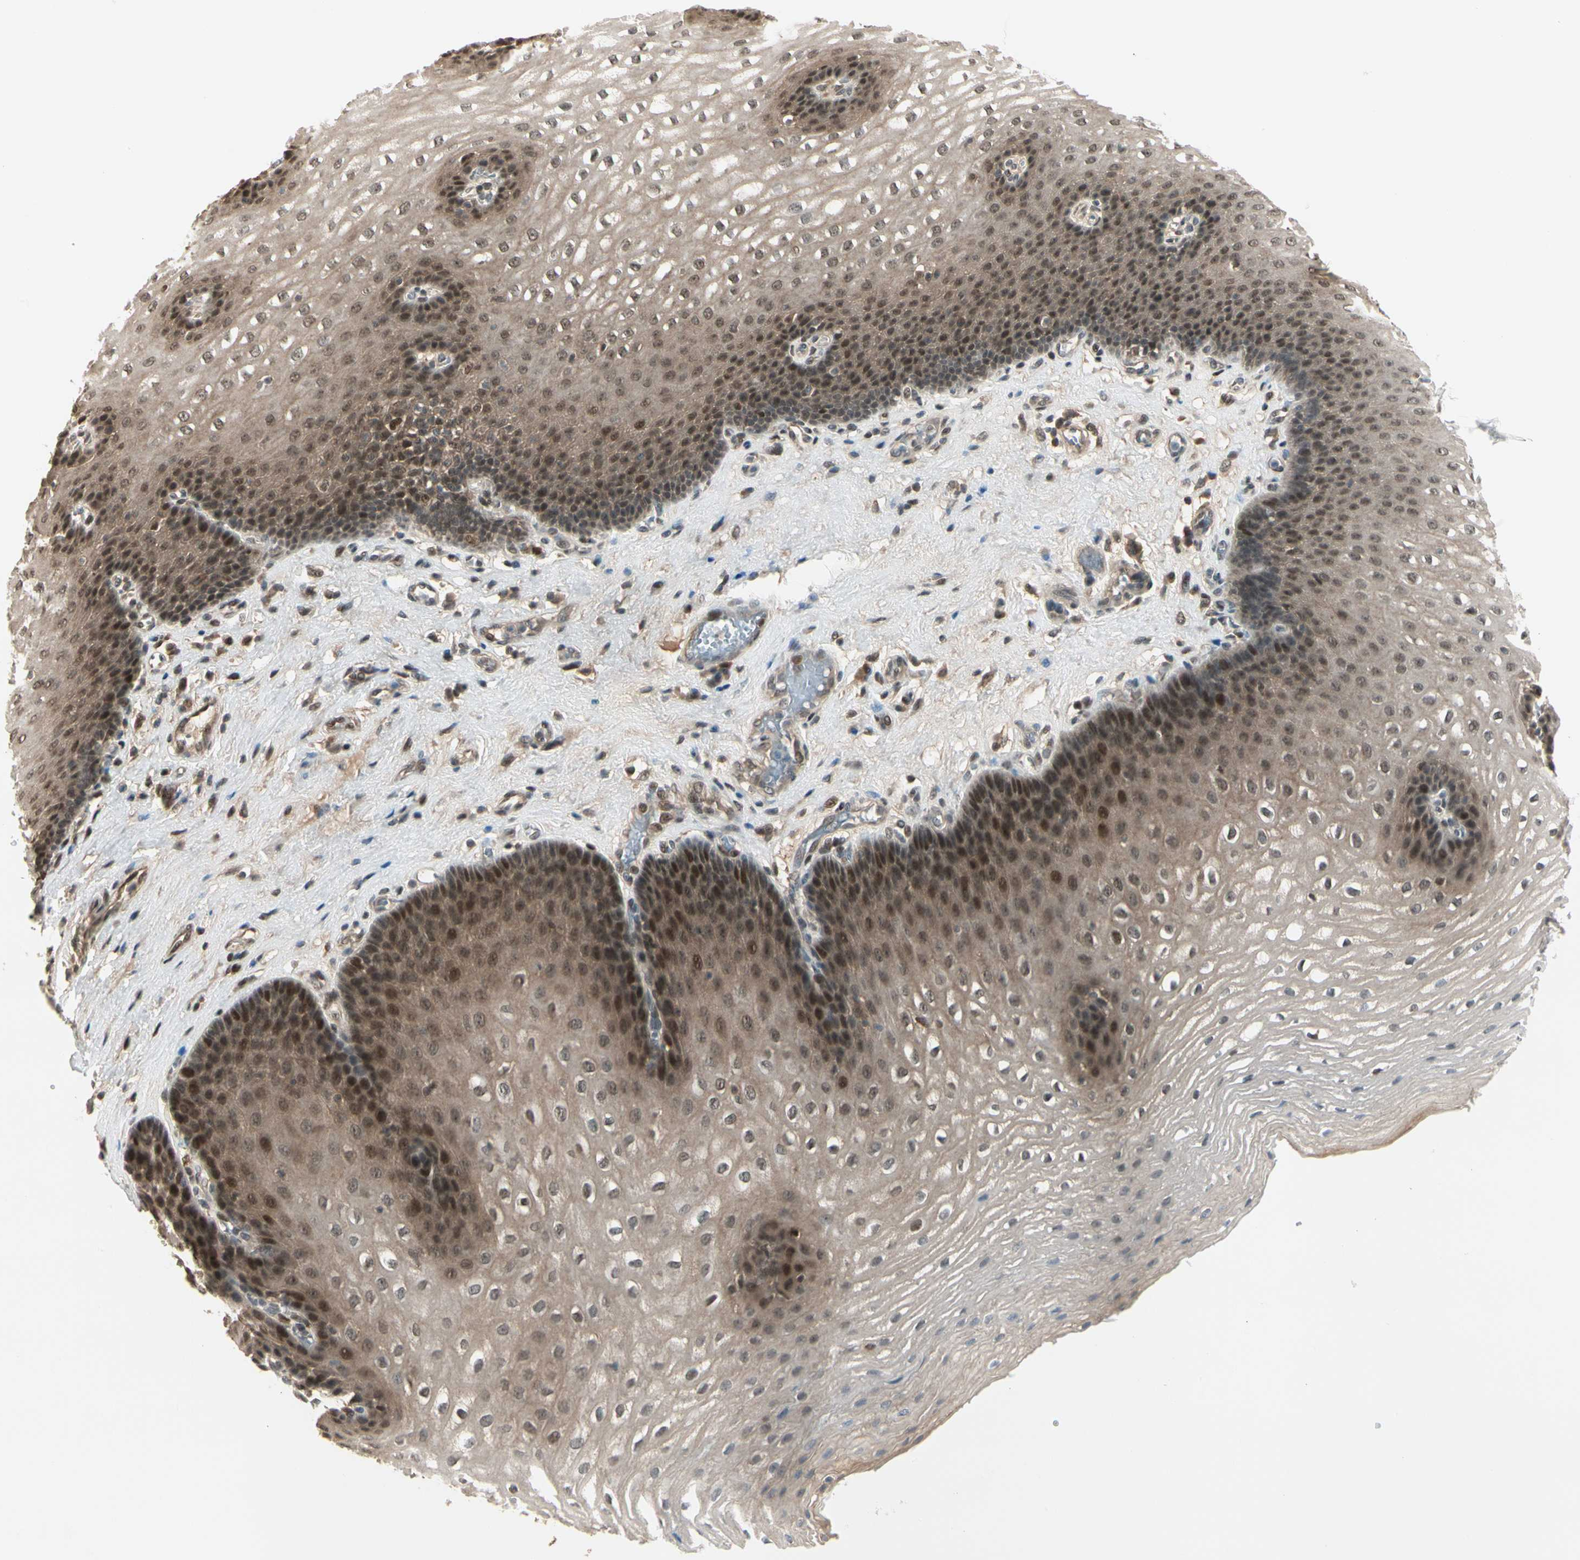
{"staining": {"intensity": "strong", "quantity": "25%-75%", "location": "nuclear"}, "tissue": "esophagus", "cell_type": "Squamous epithelial cells", "image_type": "normal", "snomed": [{"axis": "morphology", "description": "Normal tissue, NOS"}, {"axis": "topography", "description": "Esophagus"}], "caption": "Esophagus stained with immunohistochemistry (IHC) displays strong nuclear positivity in about 25%-75% of squamous epithelial cells.", "gene": "GTF3A", "patient": {"sex": "male", "age": 48}}